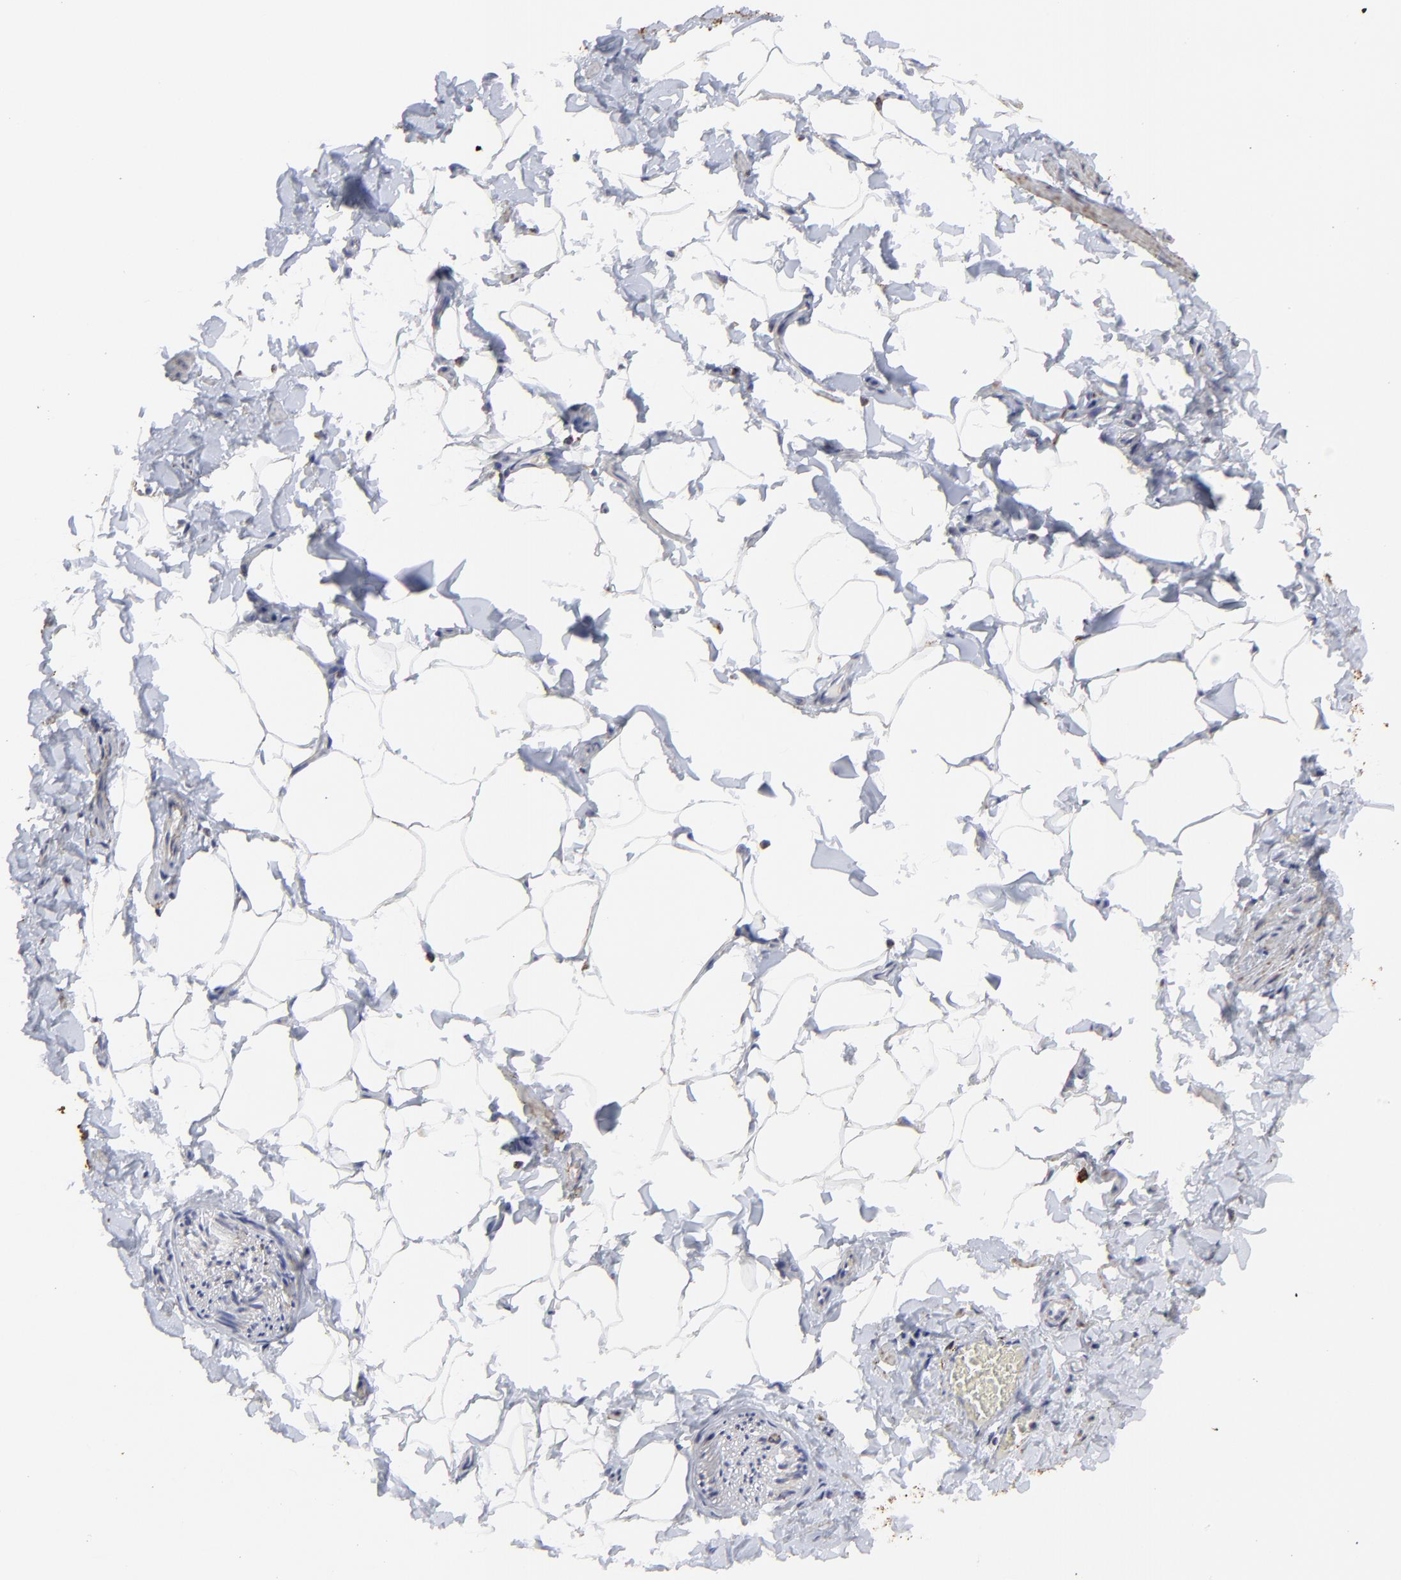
{"staining": {"intensity": "moderate", "quantity": "25%-75%", "location": "cytoplasmic/membranous"}, "tissue": "adipose tissue", "cell_type": "Adipocytes", "image_type": "normal", "snomed": [{"axis": "morphology", "description": "Normal tissue, NOS"}, {"axis": "topography", "description": "Vascular tissue"}], "caption": "Adipocytes exhibit medium levels of moderate cytoplasmic/membranous expression in approximately 25%-75% of cells in benign adipose tissue.", "gene": "PINK1", "patient": {"sex": "male", "age": 41}}